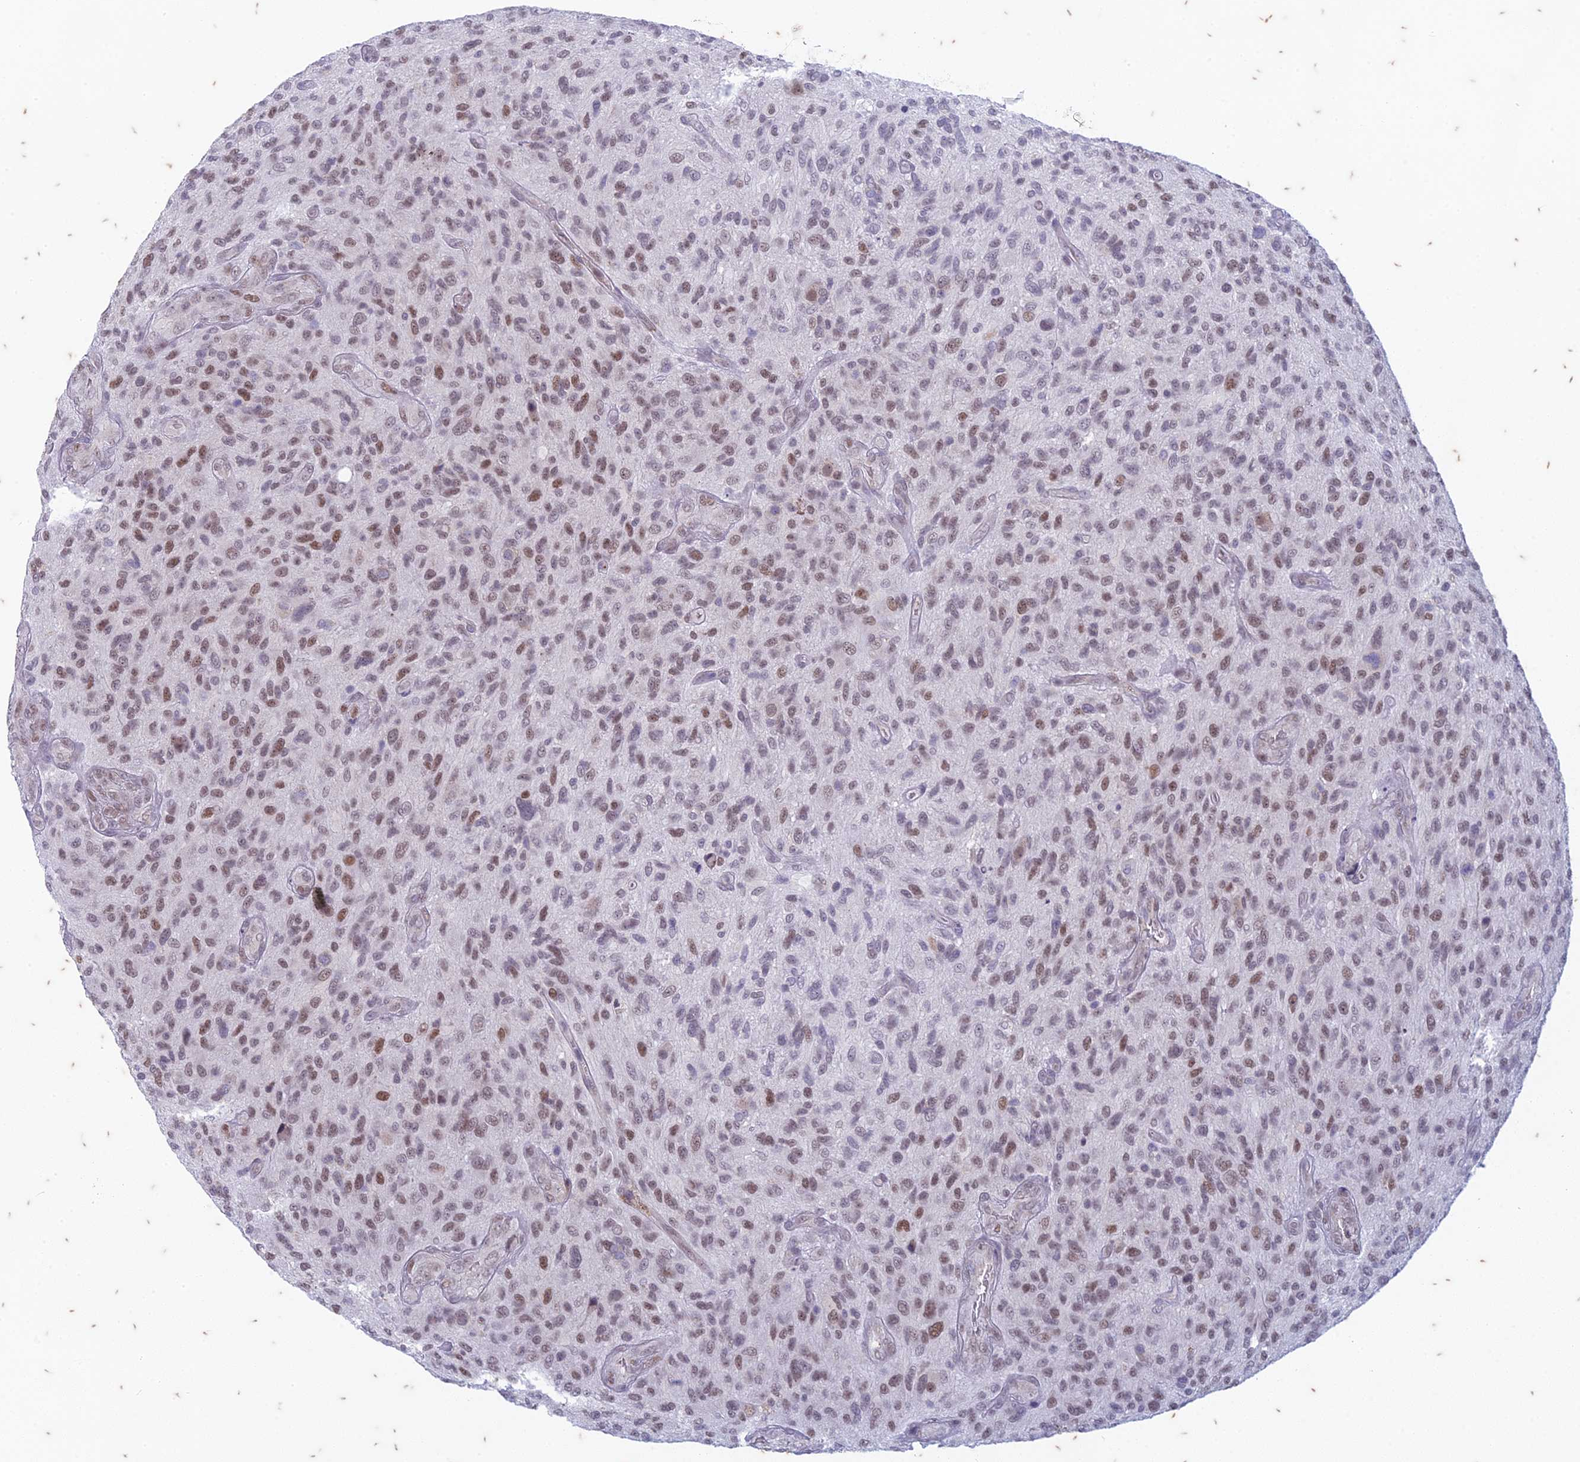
{"staining": {"intensity": "moderate", "quantity": "25%-75%", "location": "nuclear"}, "tissue": "glioma", "cell_type": "Tumor cells", "image_type": "cancer", "snomed": [{"axis": "morphology", "description": "Glioma, malignant, High grade"}, {"axis": "topography", "description": "Brain"}], "caption": "Brown immunohistochemical staining in glioma shows moderate nuclear positivity in approximately 25%-75% of tumor cells.", "gene": "PABPN1L", "patient": {"sex": "male", "age": 47}}